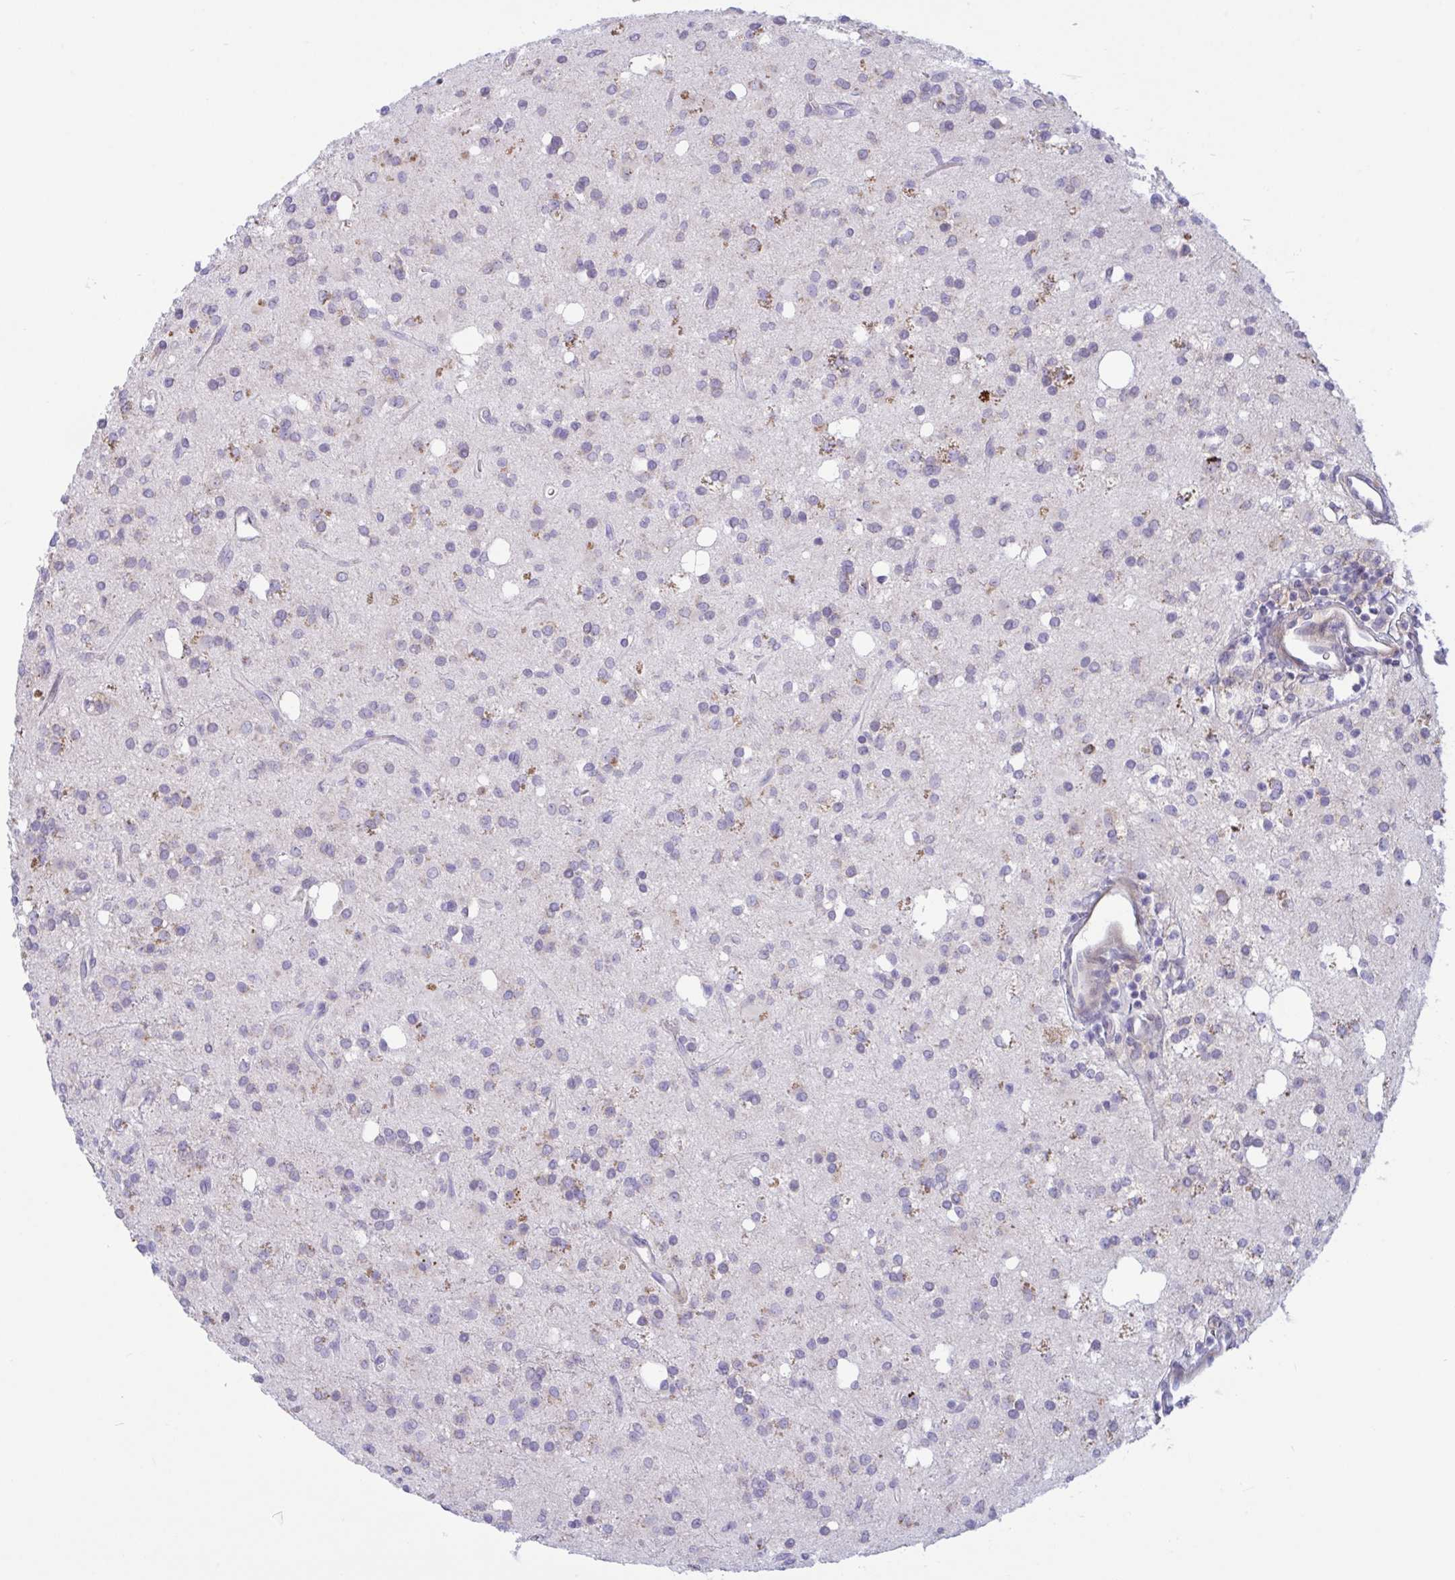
{"staining": {"intensity": "moderate", "quantity": "<25%", "location": "cytoplasmic/membranous"}, "tissue": "glioma", "cell_type": "Tumor cells", "image_type": "cancer", "snomed": [{"axis": "morphology", "description": "Glioma, malignant, Low grade"}, {"axis": "topography", "description": "Brain"}], "caption": "Immunohistochemistry image of neoplastic tissue: human glioma stained using IHC demonstrates low levels of moderate protein expression localized specifically in the cytoplasmic/membranous of tumor cells, appearing as a cytoplasmic/membranous brown color.", "gene": "VWC2", "patient": {"sex": "female", "age": 33}}